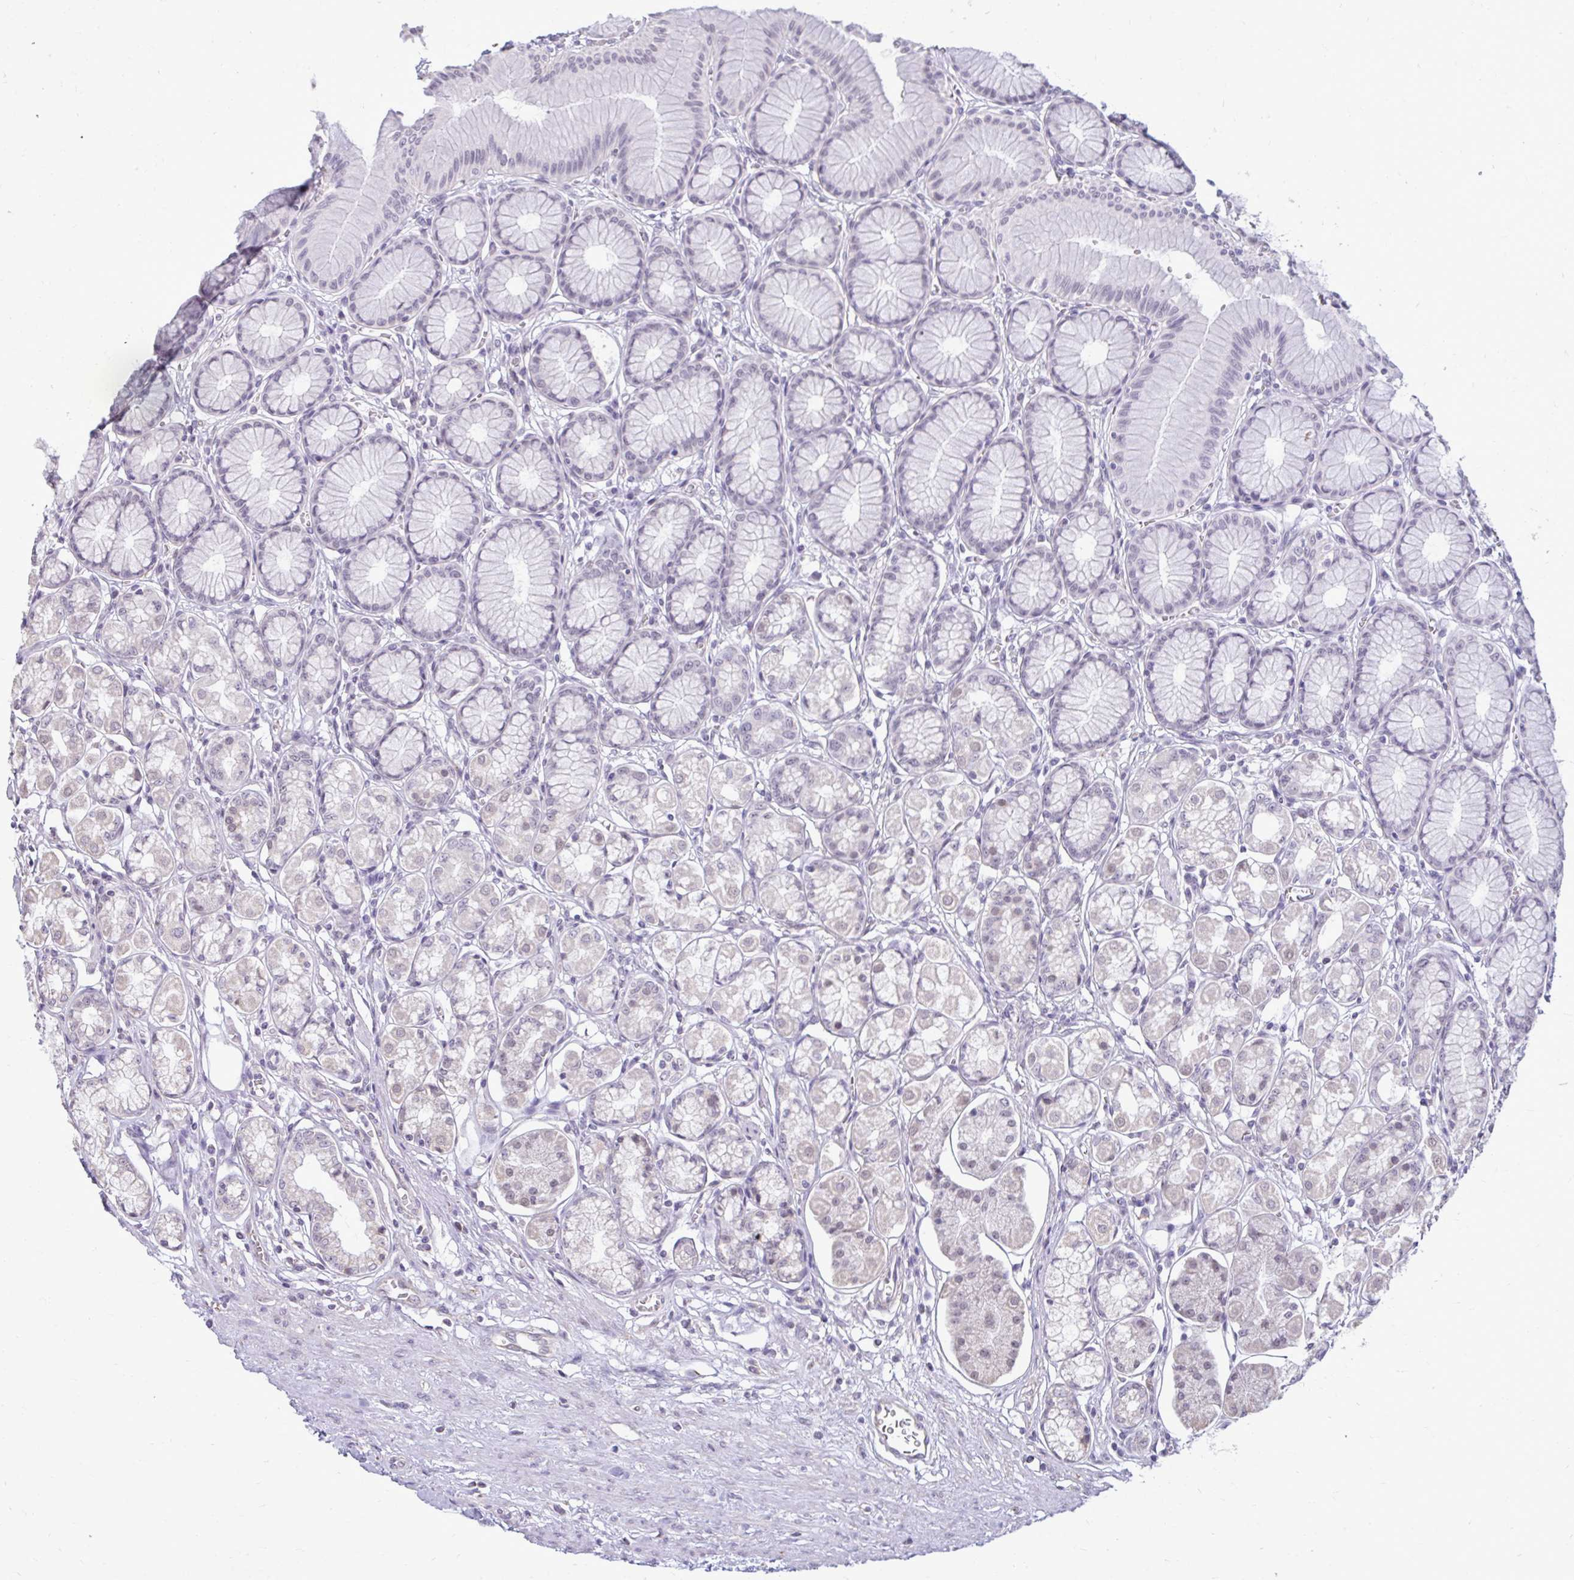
{"staining": {"intensity": "negative", "quantity": "none", "location": "none"}, "tissue": "stomach", "cell_type": "Glandular cells", "image_type": "normal", "snomed": [{"axis": "morphology", "description": "Normal tissue, NOS"}, {"axis": "topography", "description": "Stomach"}, {"axis": "topography", "description": "Stomach, lower"}], "caption": "A high-resolution image shows IHC staining of normal stomach, which reveals no significant positivity in glandular cells.", "gene": "NPPA", "patient": {"sex": "male", "age": 76}}